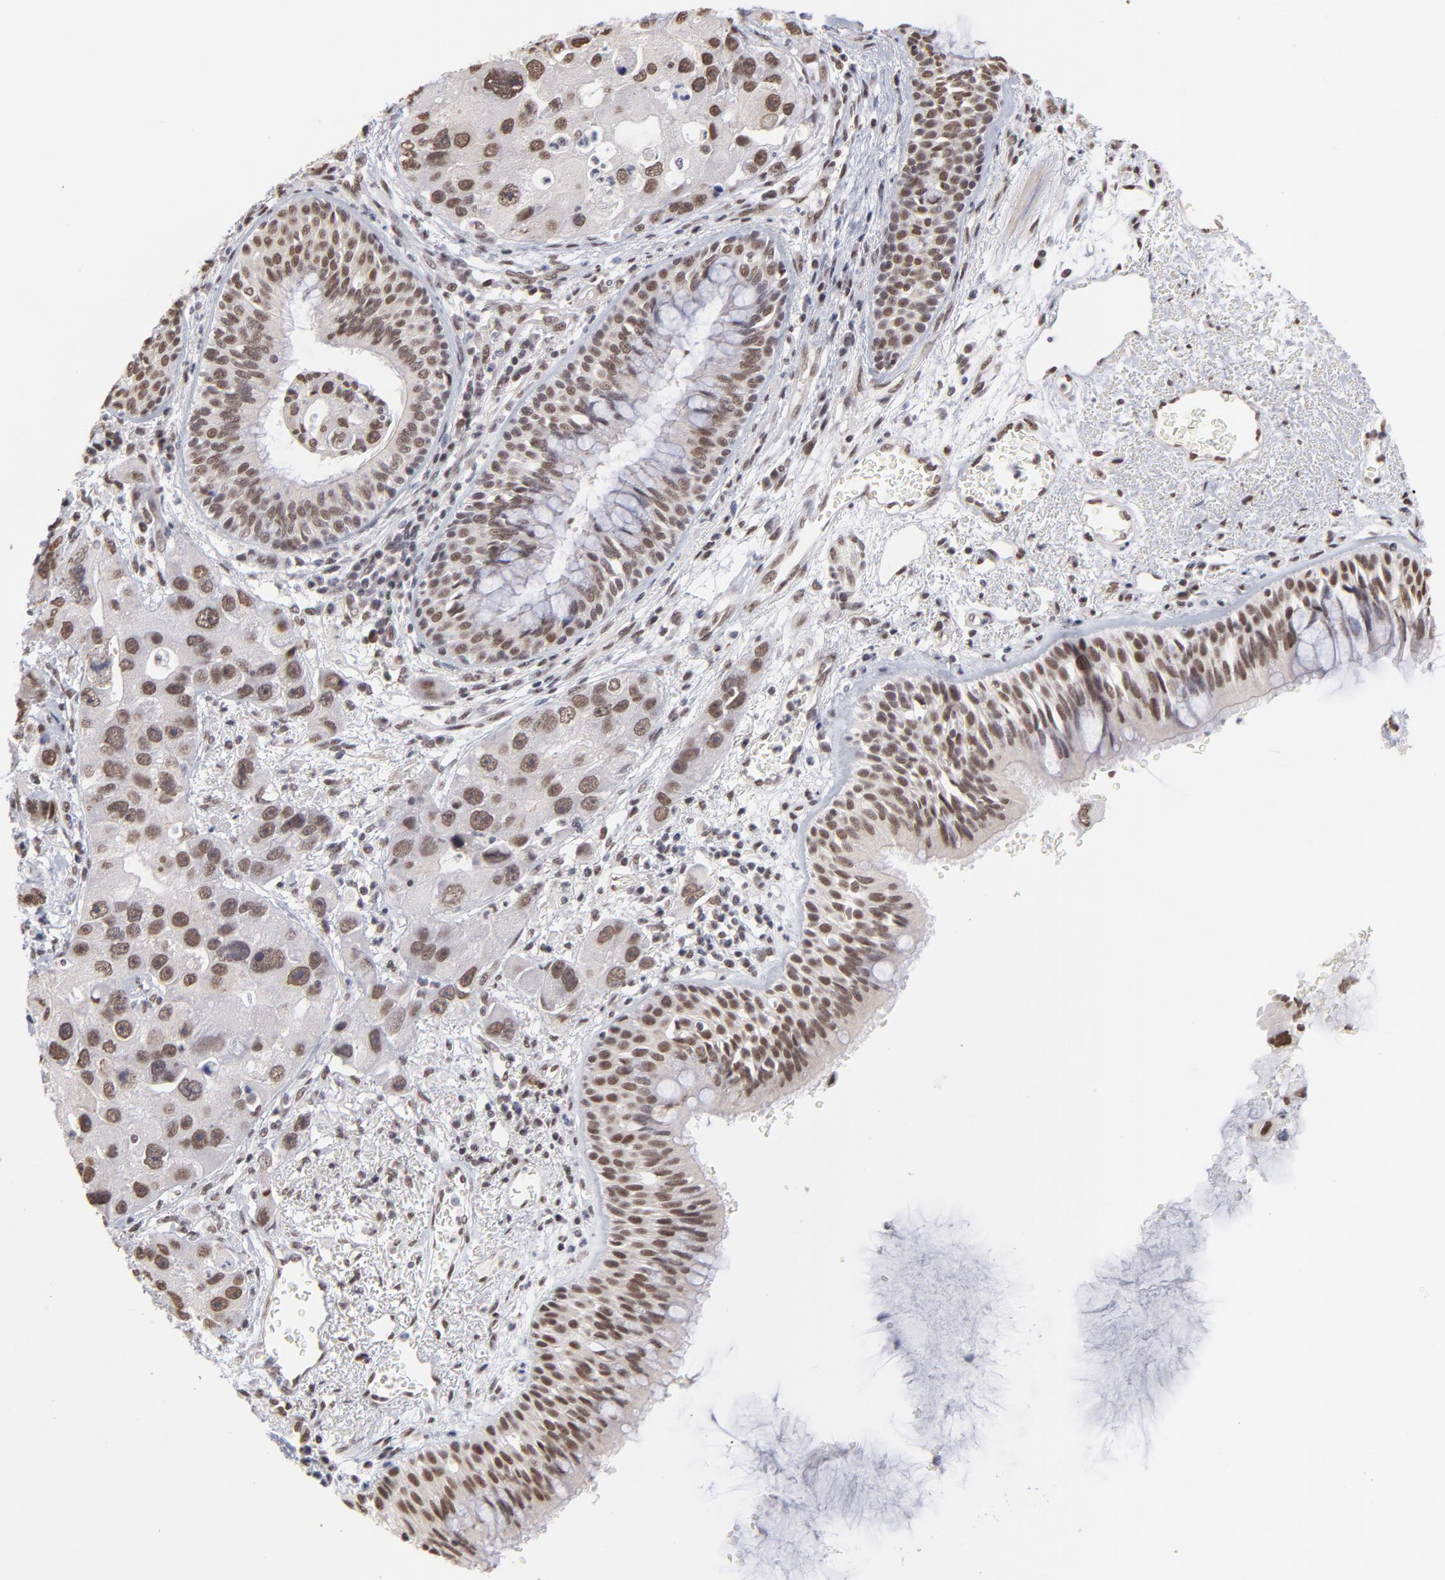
{"staining": {"intensity": "strong", "quantity": ">75%", "location": "cytoplasmic/membranous,nuclear"}, "tissue": "bronchus", "cell_type": "Respiratory epithelial cells", "image_type": "normal", "snomed": [{"axis": "morphology", "description": "Normal tissue, NOS"}, {"axis": "morphology", "description": "Adenocarcinoma, NOS"}, {"axis": "morphology", "description": "Adenocarcinoma, metastatic, NOS"}, {"axis": "topography", "description": "Lymph node"}, {"axis": "topography", "description": "Bronchus"}, {"axis": "topography", "description": "Lung"}], "caption": "Respiratory epithelial cells show strong cytoplasmic/membranous,nuclear staining in about >75% of cells in benign bronchus. (DAB (3,3'-diaminobenzidine) IHC with brightfield microscopy, high magnification).", "gene": "ZNF3", "patient": {"sex": "female", "age": 54}}